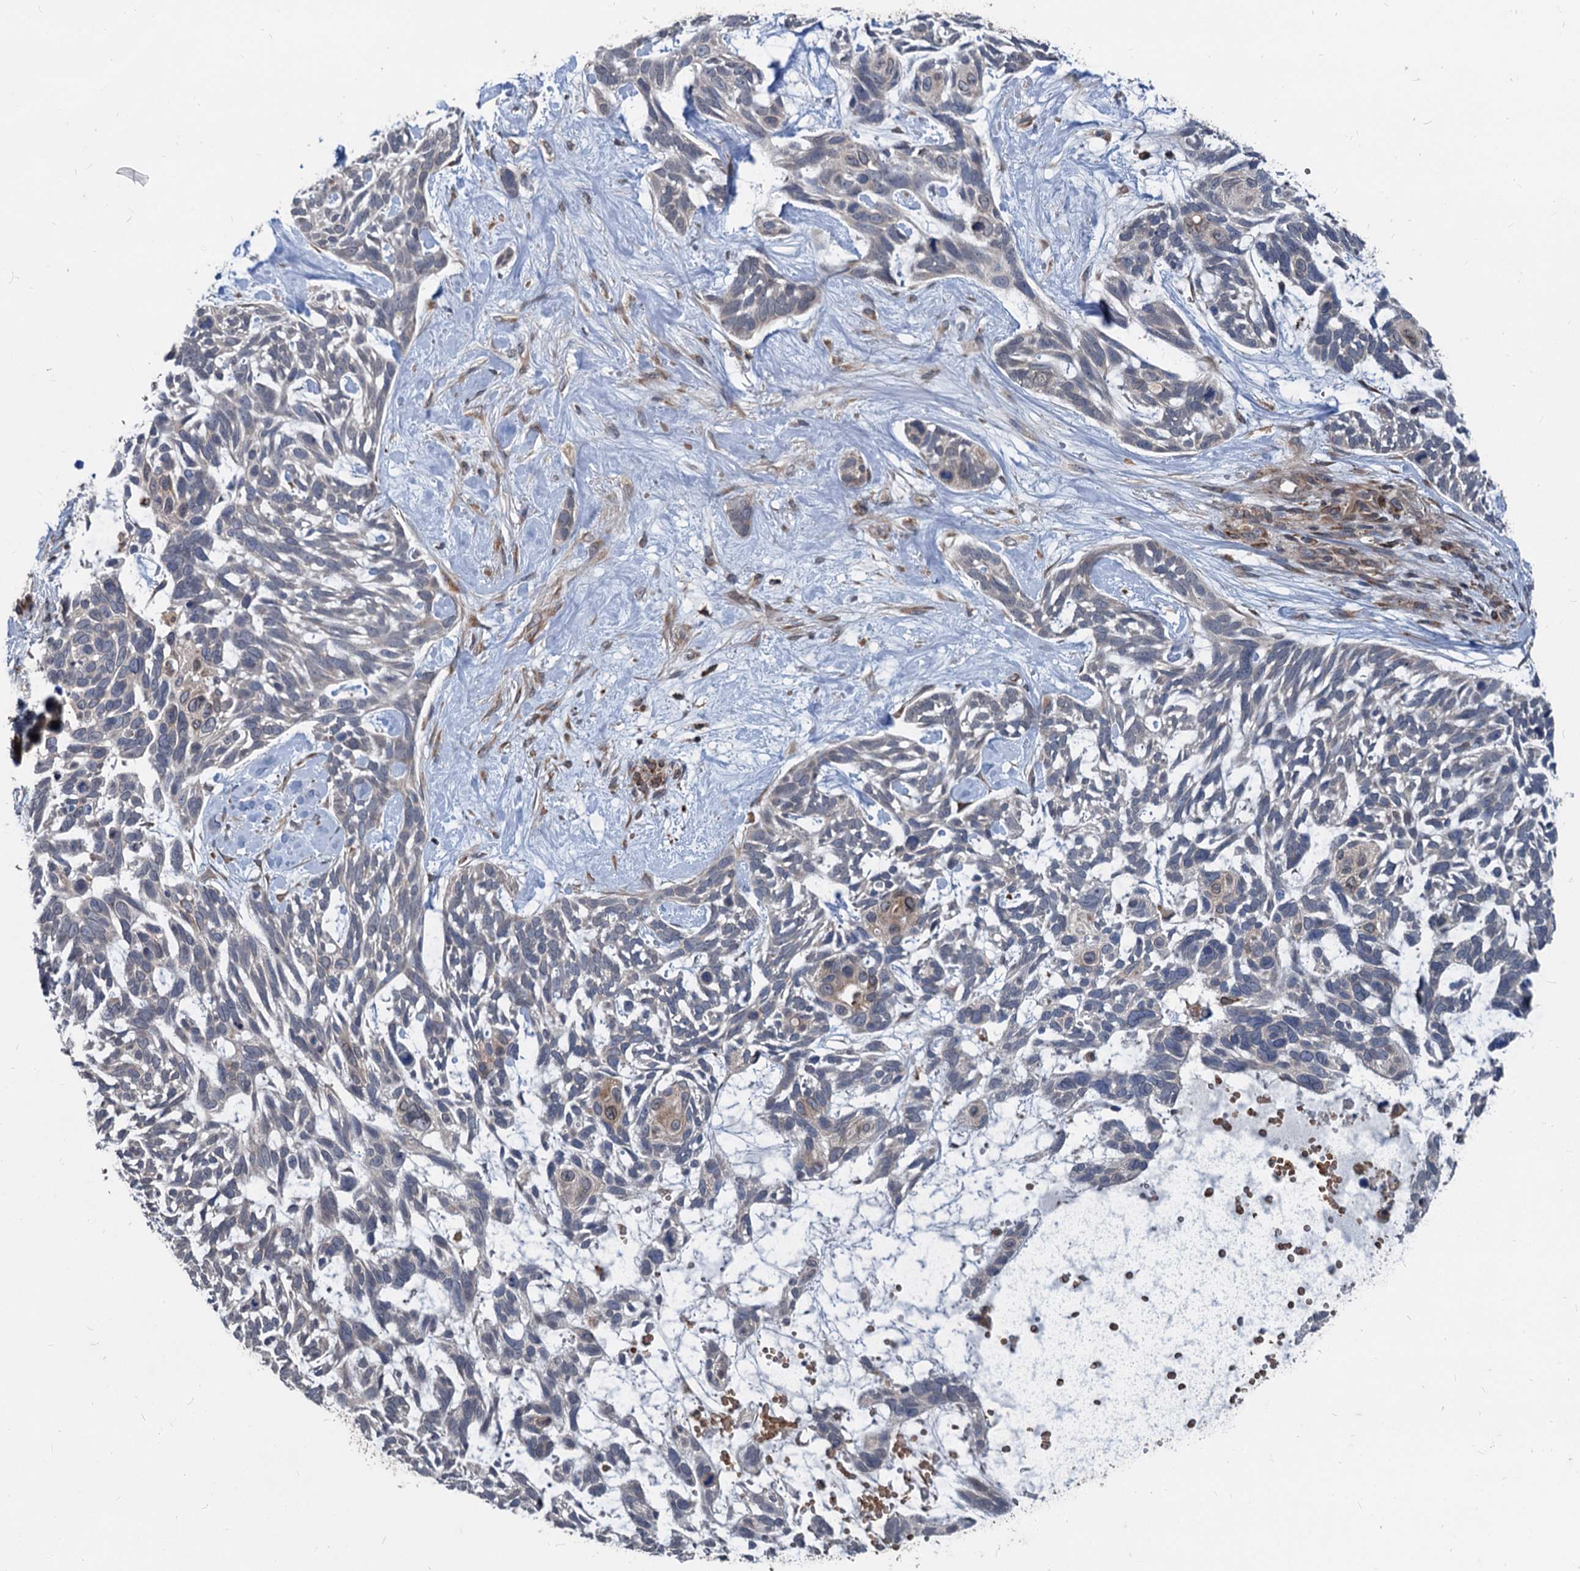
{"staining": {"intensity": "negative", "quantity": "none", "location": "none"}, "tissue": "skin cancer", "cell_type": "Tumor cells", "image_type": "cancer", "snomed": [{"axis": "morphology", "description": "Basal cell carcinoma"}, {"axis": "topography", "description": "Skin"}], "caption": "Image shows no significant protein staining in tumor cells of skin basal cell carcinoma.", "gene": "STIM1", "patient": {"sex": "male", "age": 88}}